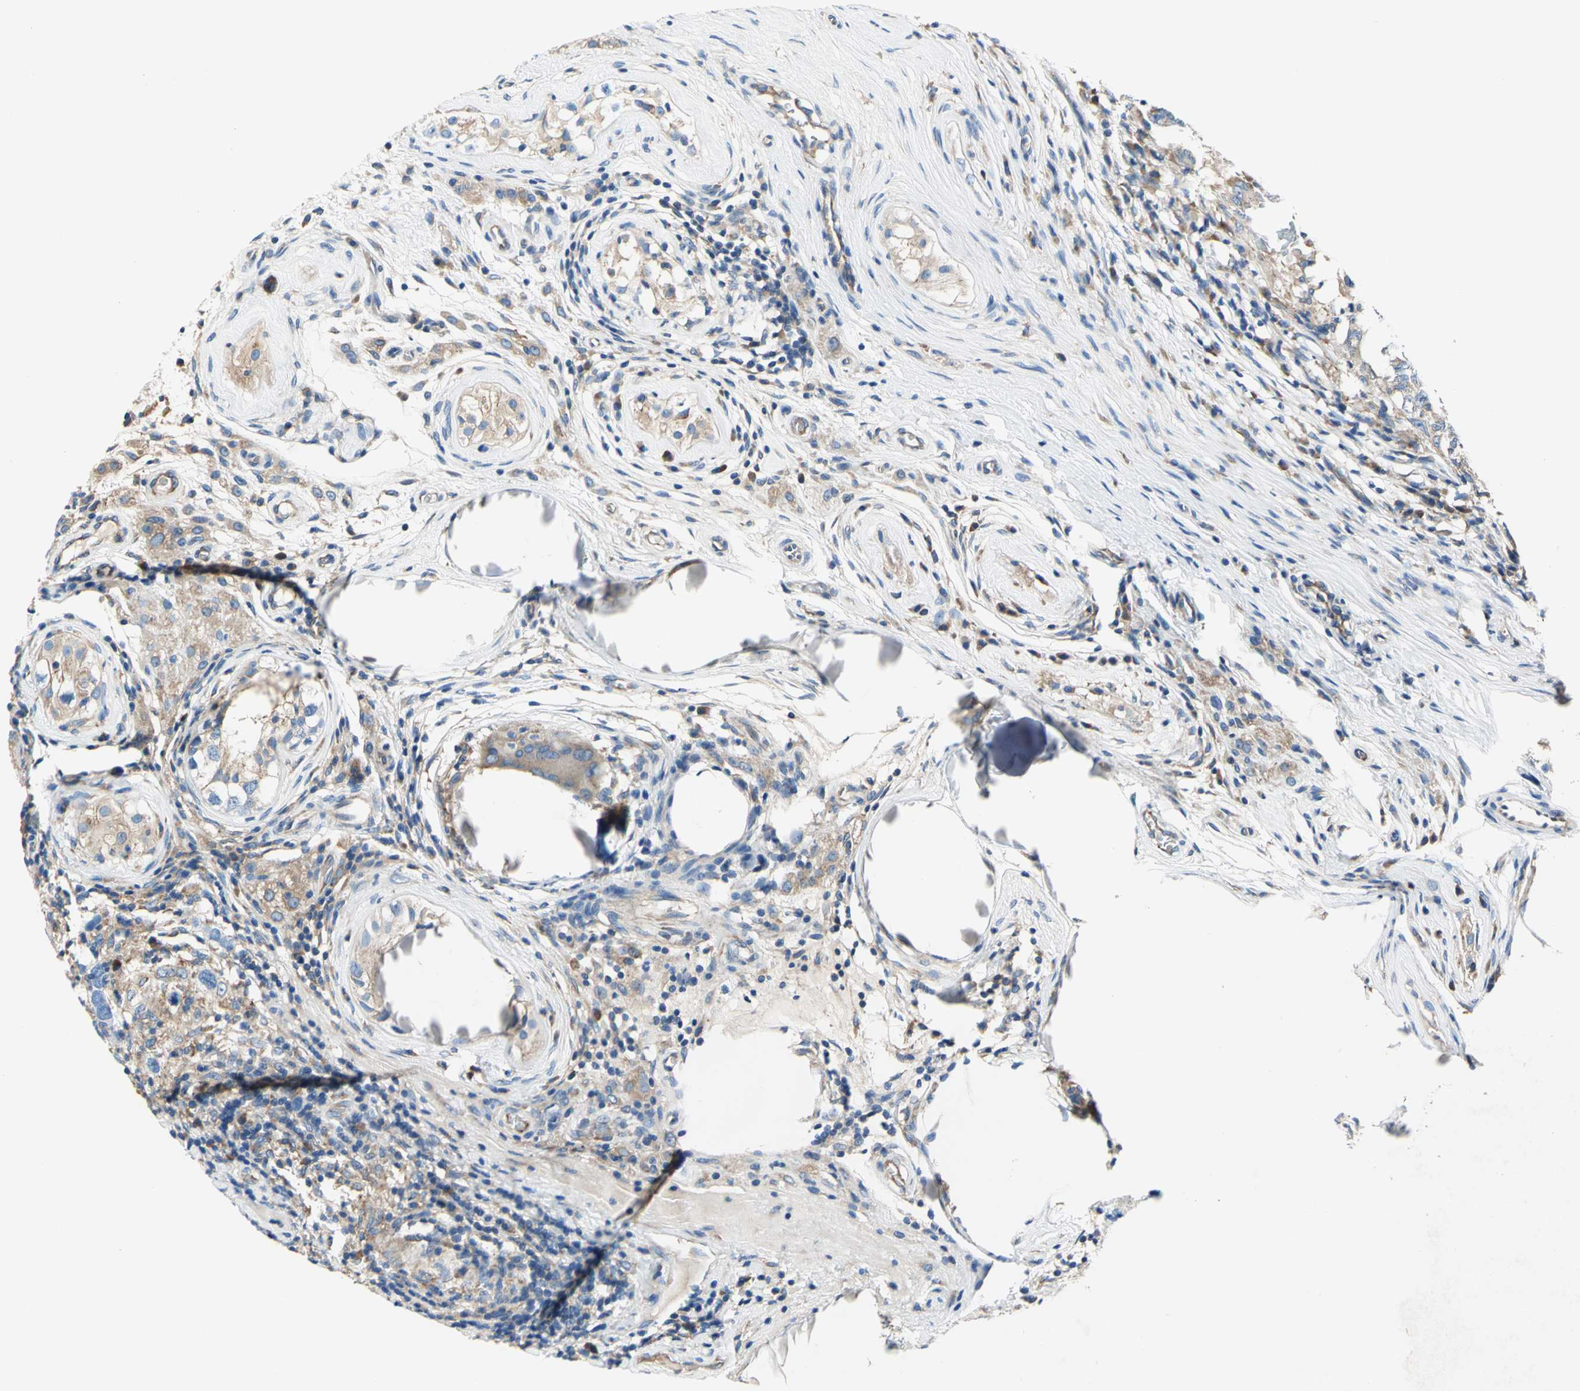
{"staining": {"intensity": "moderate", "quantity": ">75%", "location": "cytoplasmic/membranous"}, "tissue": "testis cancer", "cell_type": "Tumor cells", "image_type": "cancer", "snomed": [{"axis": "morphology", "description": "Carcinoma, Embryonal, NOS"}, {"axis": "topography", "description": "Testis"}], "caption": "The immunohistochemical stain labels moderate cytoplasmic/membranous positivity in tumor cells of embryonal carcinoma (testis) tissue.", "gene": "TRIM25", "patient": {"sex": "male", "age": 21}}